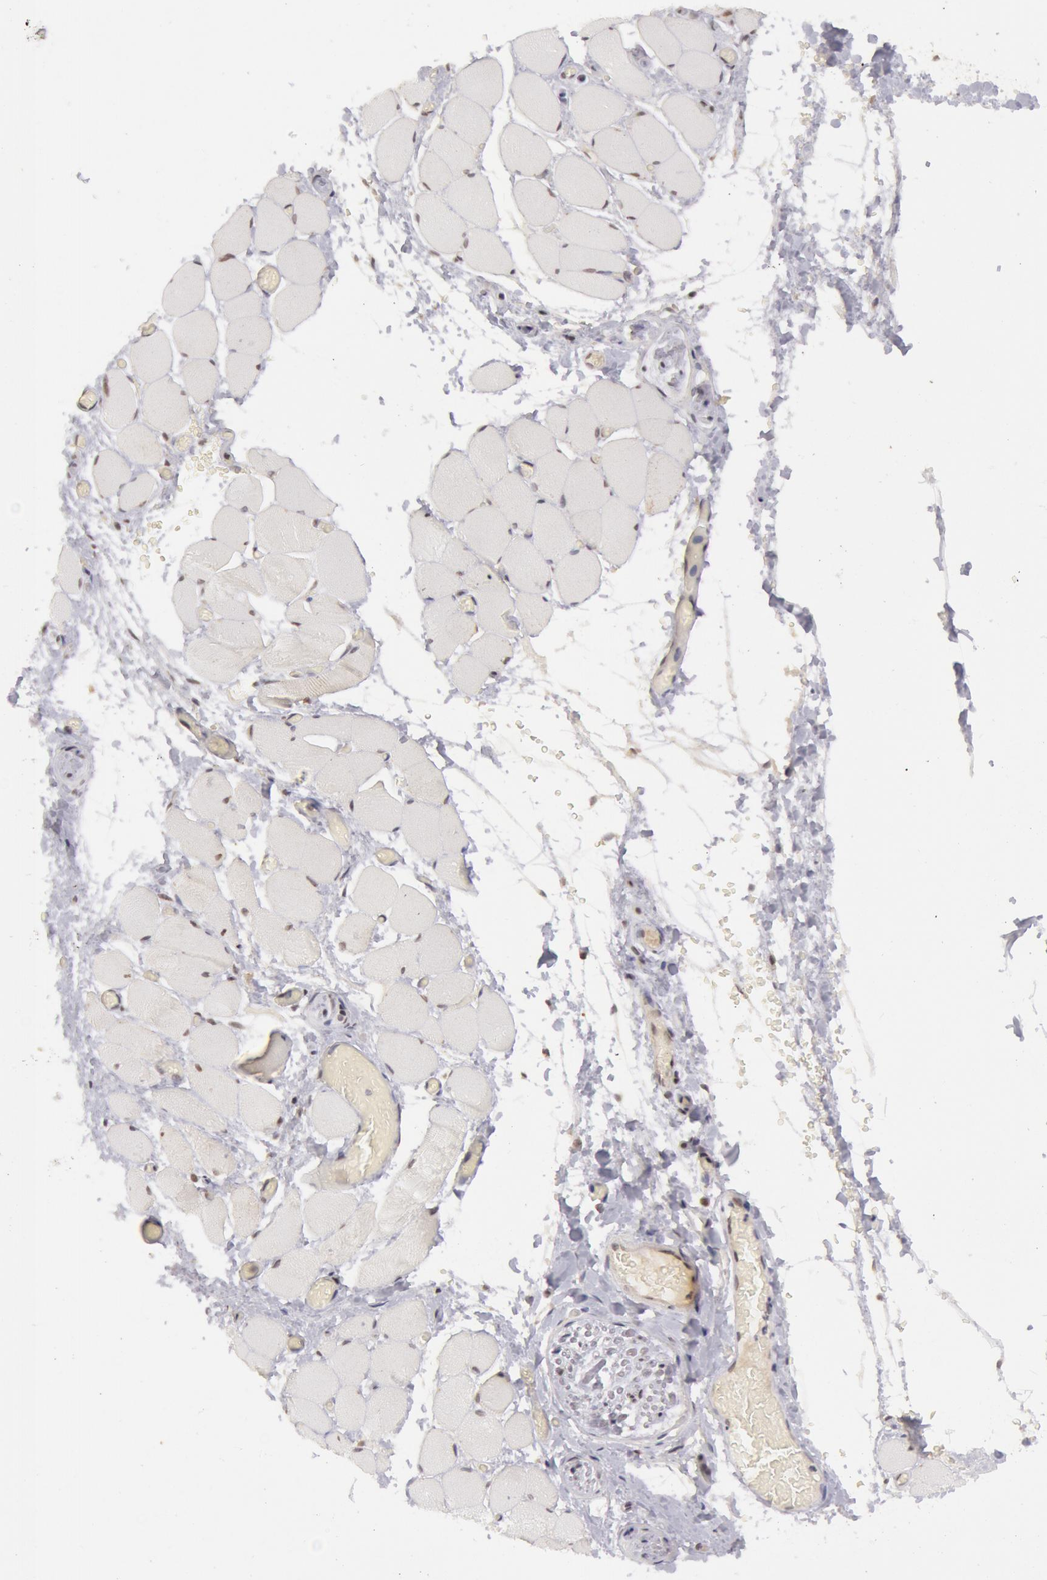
{"staining": {"intensity": "negative", "quantity": "none", "location": "none"}, "tissue": "skeletal muscle", "cell_type": "Myocytes", "image_type": "normal", "snomed": [{"axis": "morphology", "description": "Normal tissue, NOS"}, {"axis": "topography", "description": "Skeletal muscle"}, {"axis": "topography", "description": "Soft tissue"}], "caption": "Immunohistochemical staining of unremarkable skeletal muscle reveals no significant positivity in myocytes. The staining is performed using DAB brown chromogen with nuclei counter-stained in using hematoxylin.", "gene": "VRTN", "patient": {"sex": "female", "age": 58}}